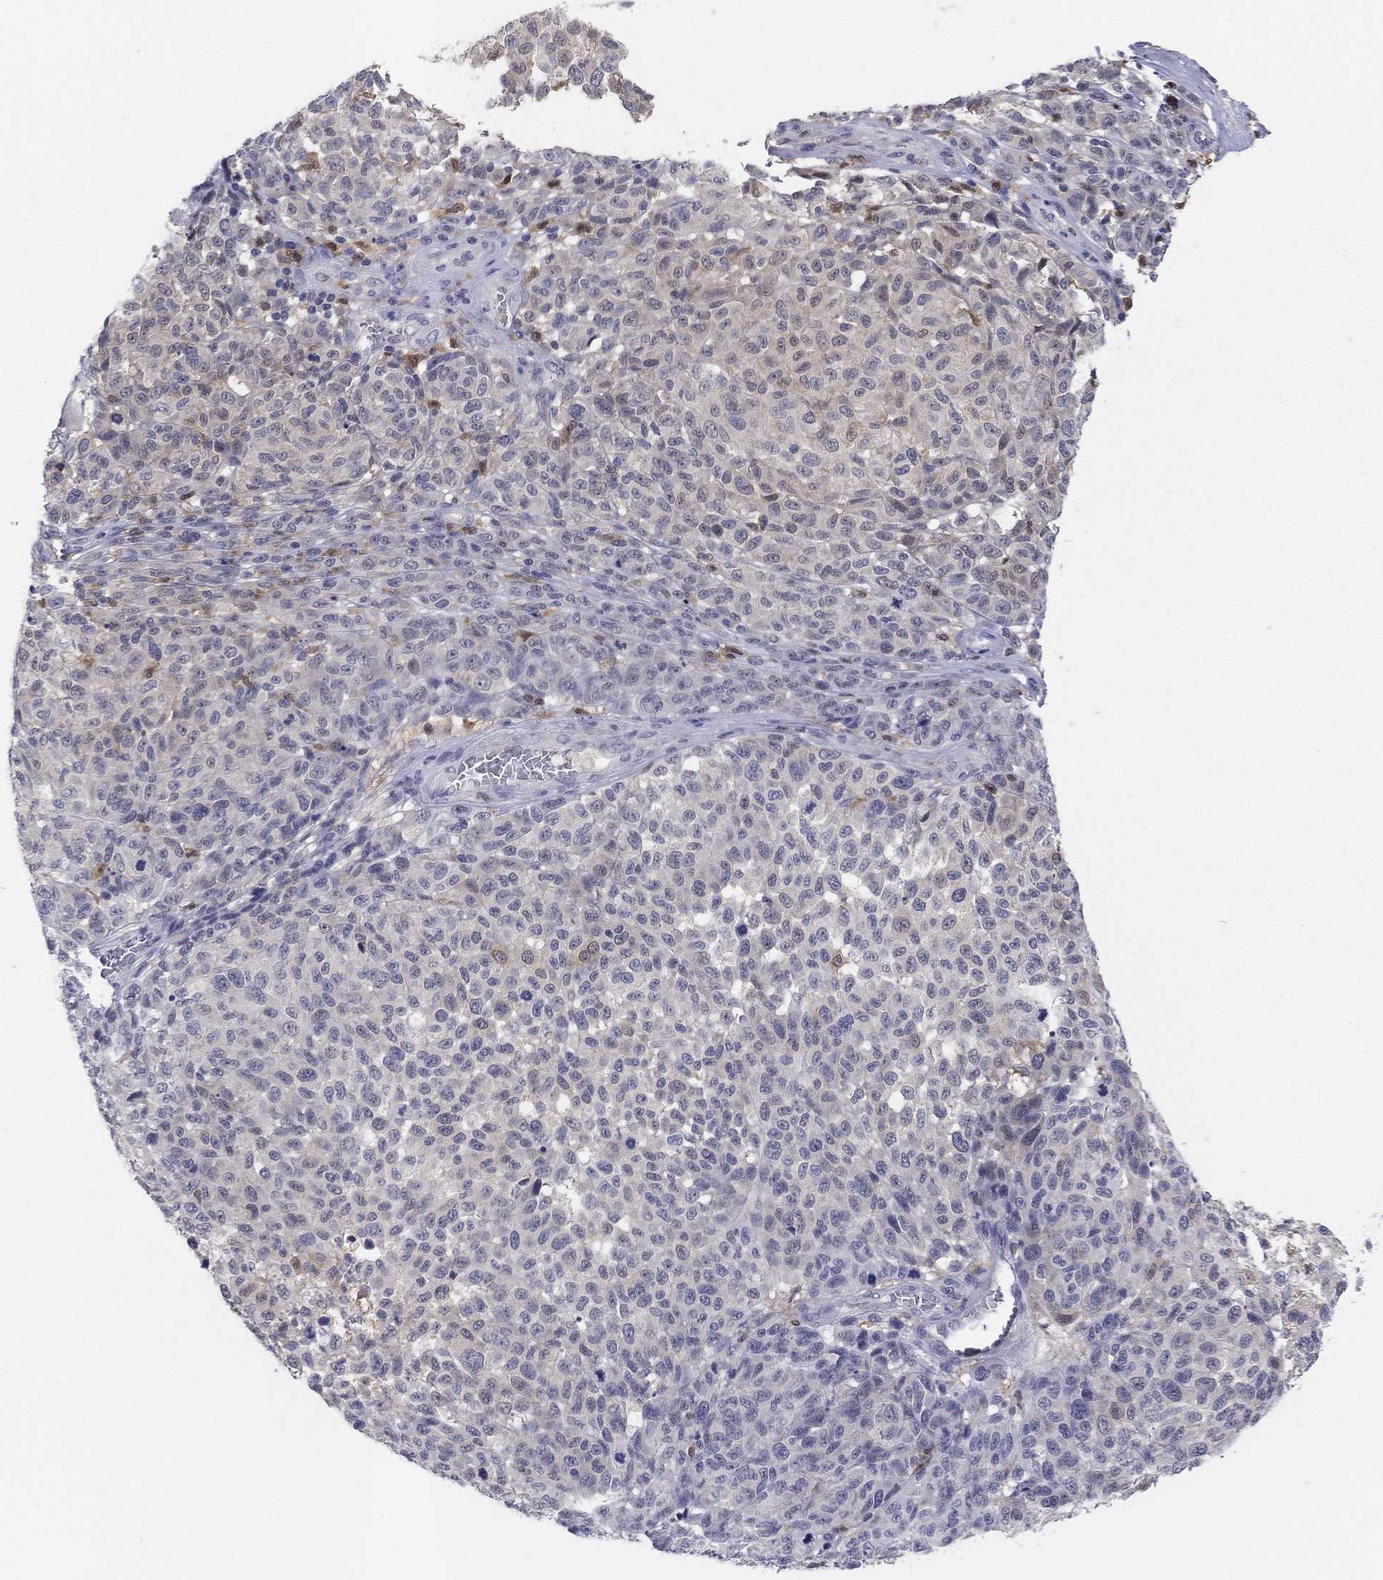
{"staining": {"intensity": "weak", "quantity": "<25%", "location": "cytoplasmic/membranous"}, "tissue": "melanoma", "cell_type": "Tumor cells", "image_type": "cancer", "snomed": [{"axis": "morphology", "description": "Malignant melanoma, NOS"}, {"axis": "topography", "description": "Skin"}], "caption": "There is no significant staining in tumor cells of melanoma.", "gene": "PDXK", "patient": {"sex": "male", "age": 59}}